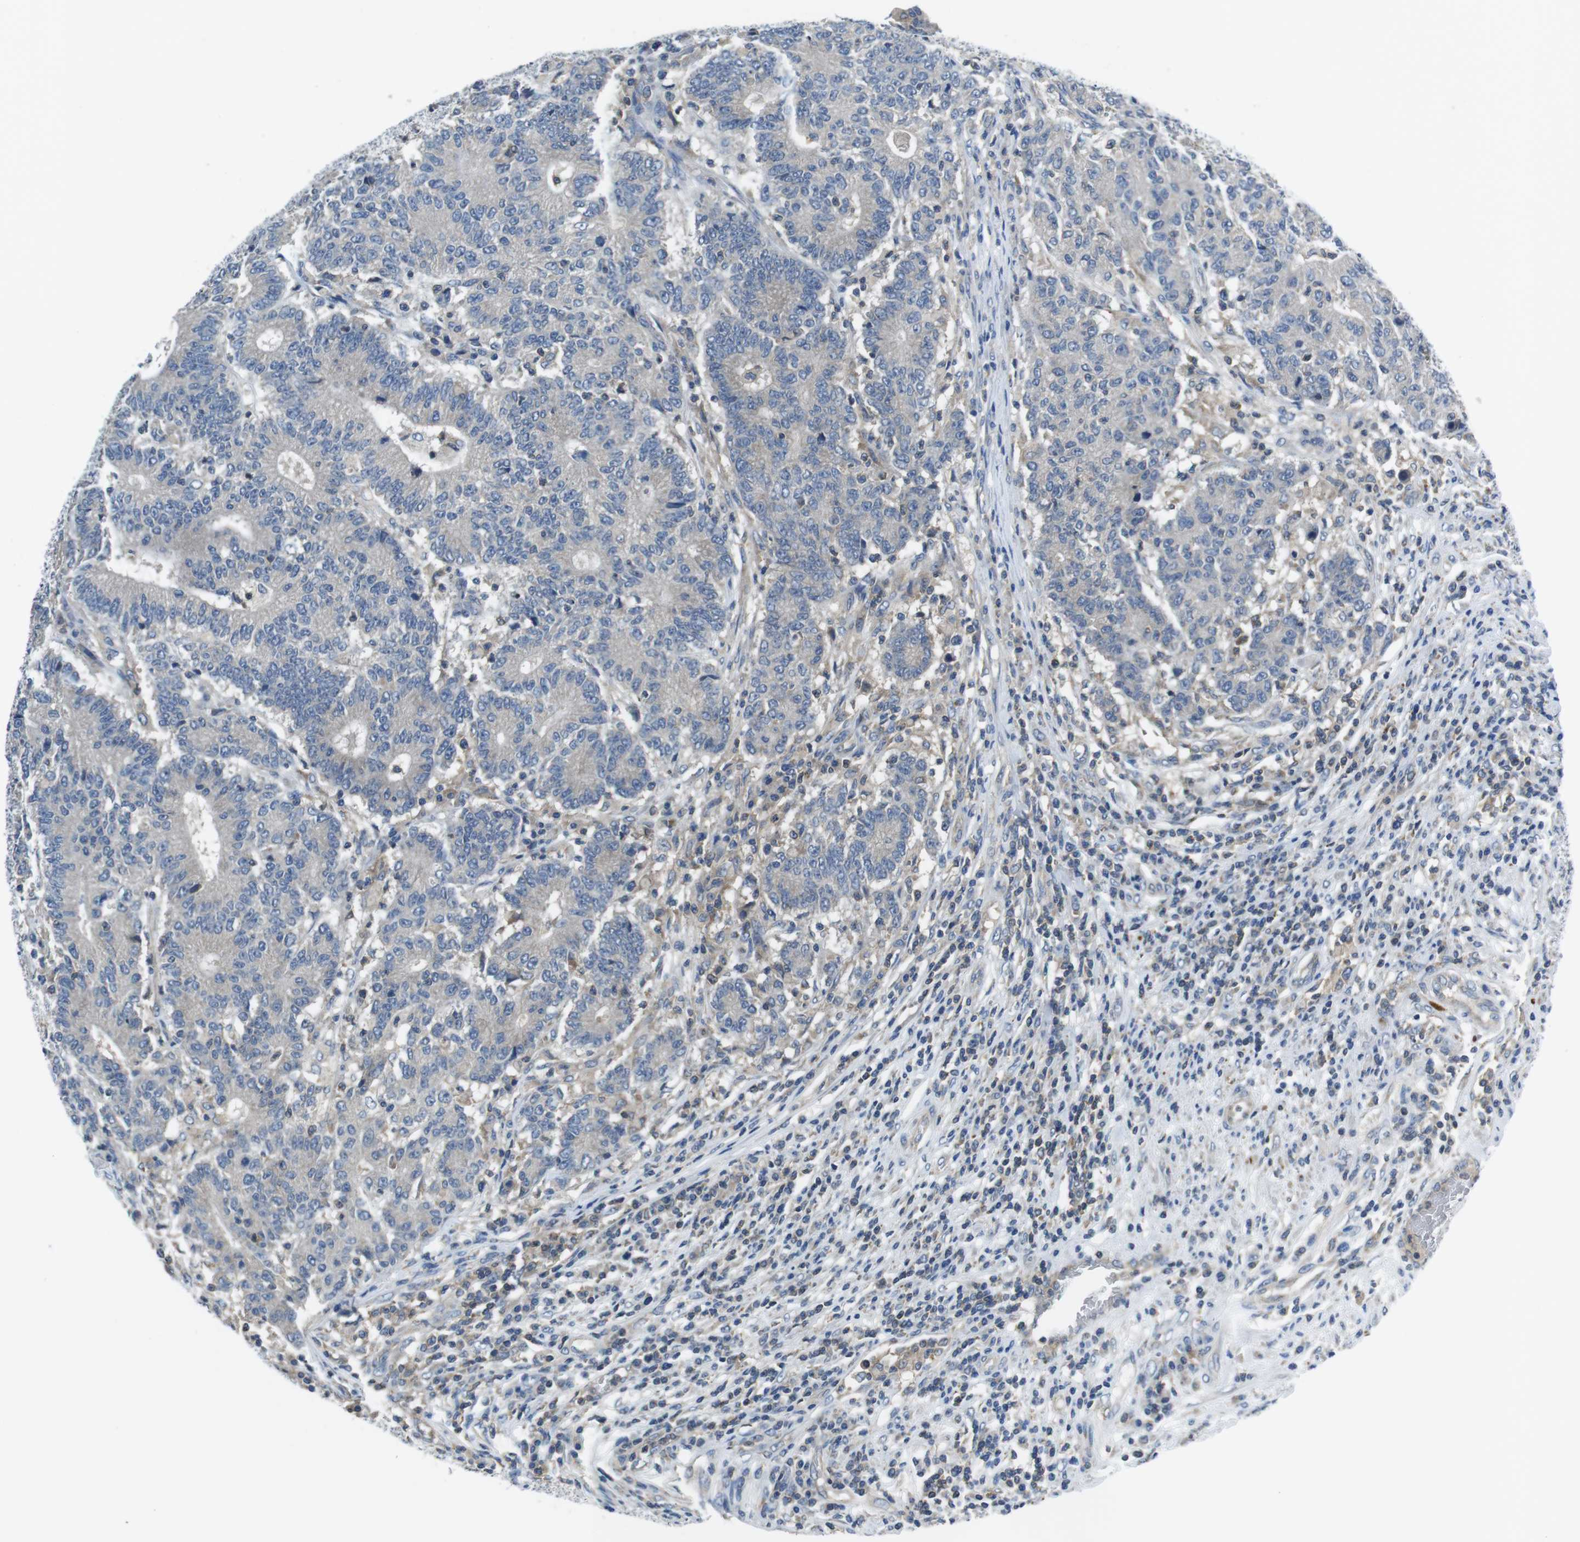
{"staining": {"intensity": "negative", "quantity": "none", "location": "none"}, "tissue": "colorectal cancer", "cell_type": "Tumor cells", "image_type": "cancer", "snomed": [{"axis": "morphology", "description": "Normal tissue, NOS"}, {"axis": "morphology", "description": "Adenocarcinoma, NOS"}, {"axis": "topography", "description": "Colon"}], "caption": "A high-resolution micrograph shows immunohistochemistry staining of adenocarcinoma (colorectal), which demonstrates no significant staining in tumor cells.", "gene": "PIK3CD", "patient": {"sex": "female", "age": 75}}